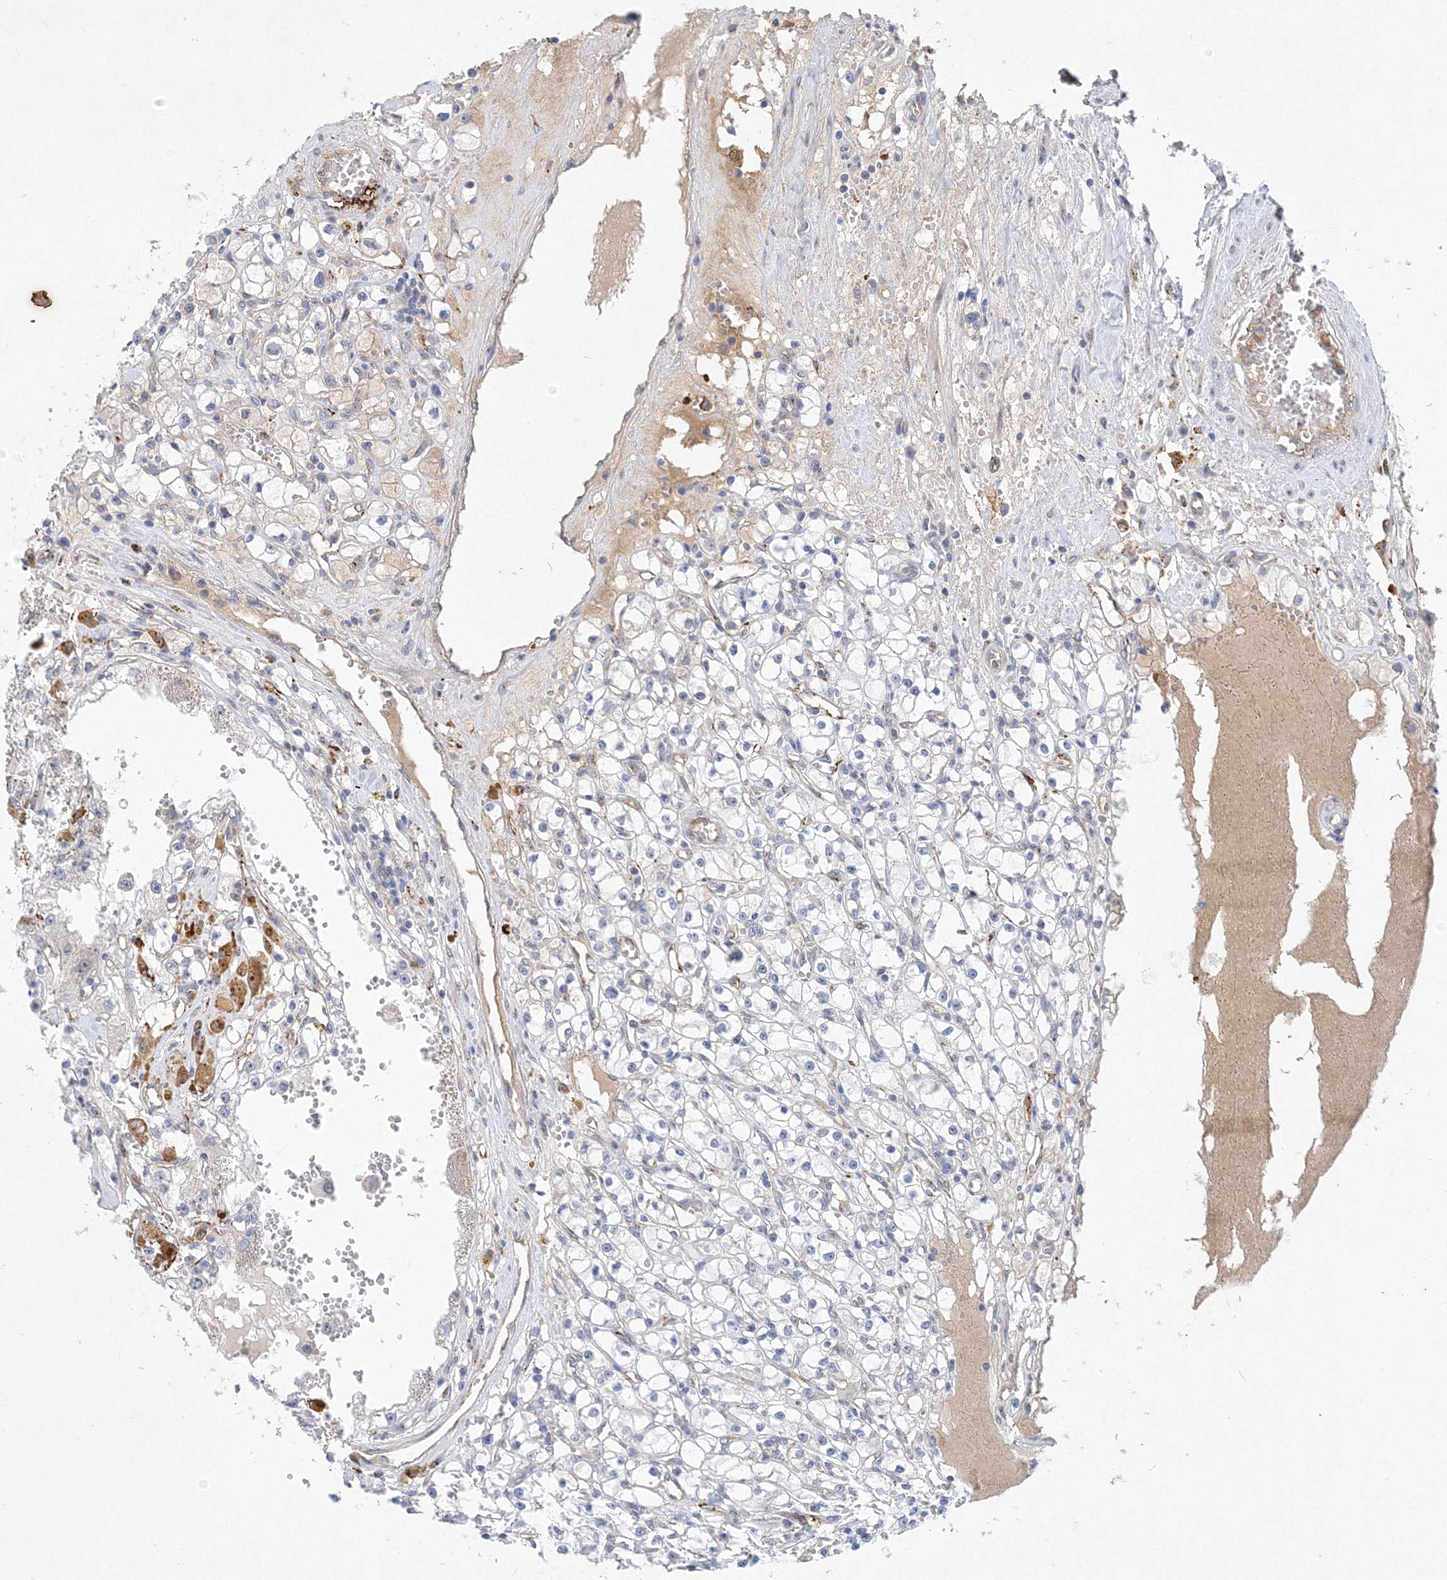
{"staining": {"intensity": "negative", "quantity": "none", "location": "none"}, "tissue": "renal cancer", "cell_type": "Tumor cells", "image_type": "cancer", "snomed": [{"axis": "morphology", "description": "Adenocarcinoma, NOS"}, {"axis": "topography", "description": "Kidney"}], "caption": "Image shows no significant protein positivity in tumor cells of renal cancer.", "gene": "TANC1", "patient": {"sex": "male", "age": 56}}